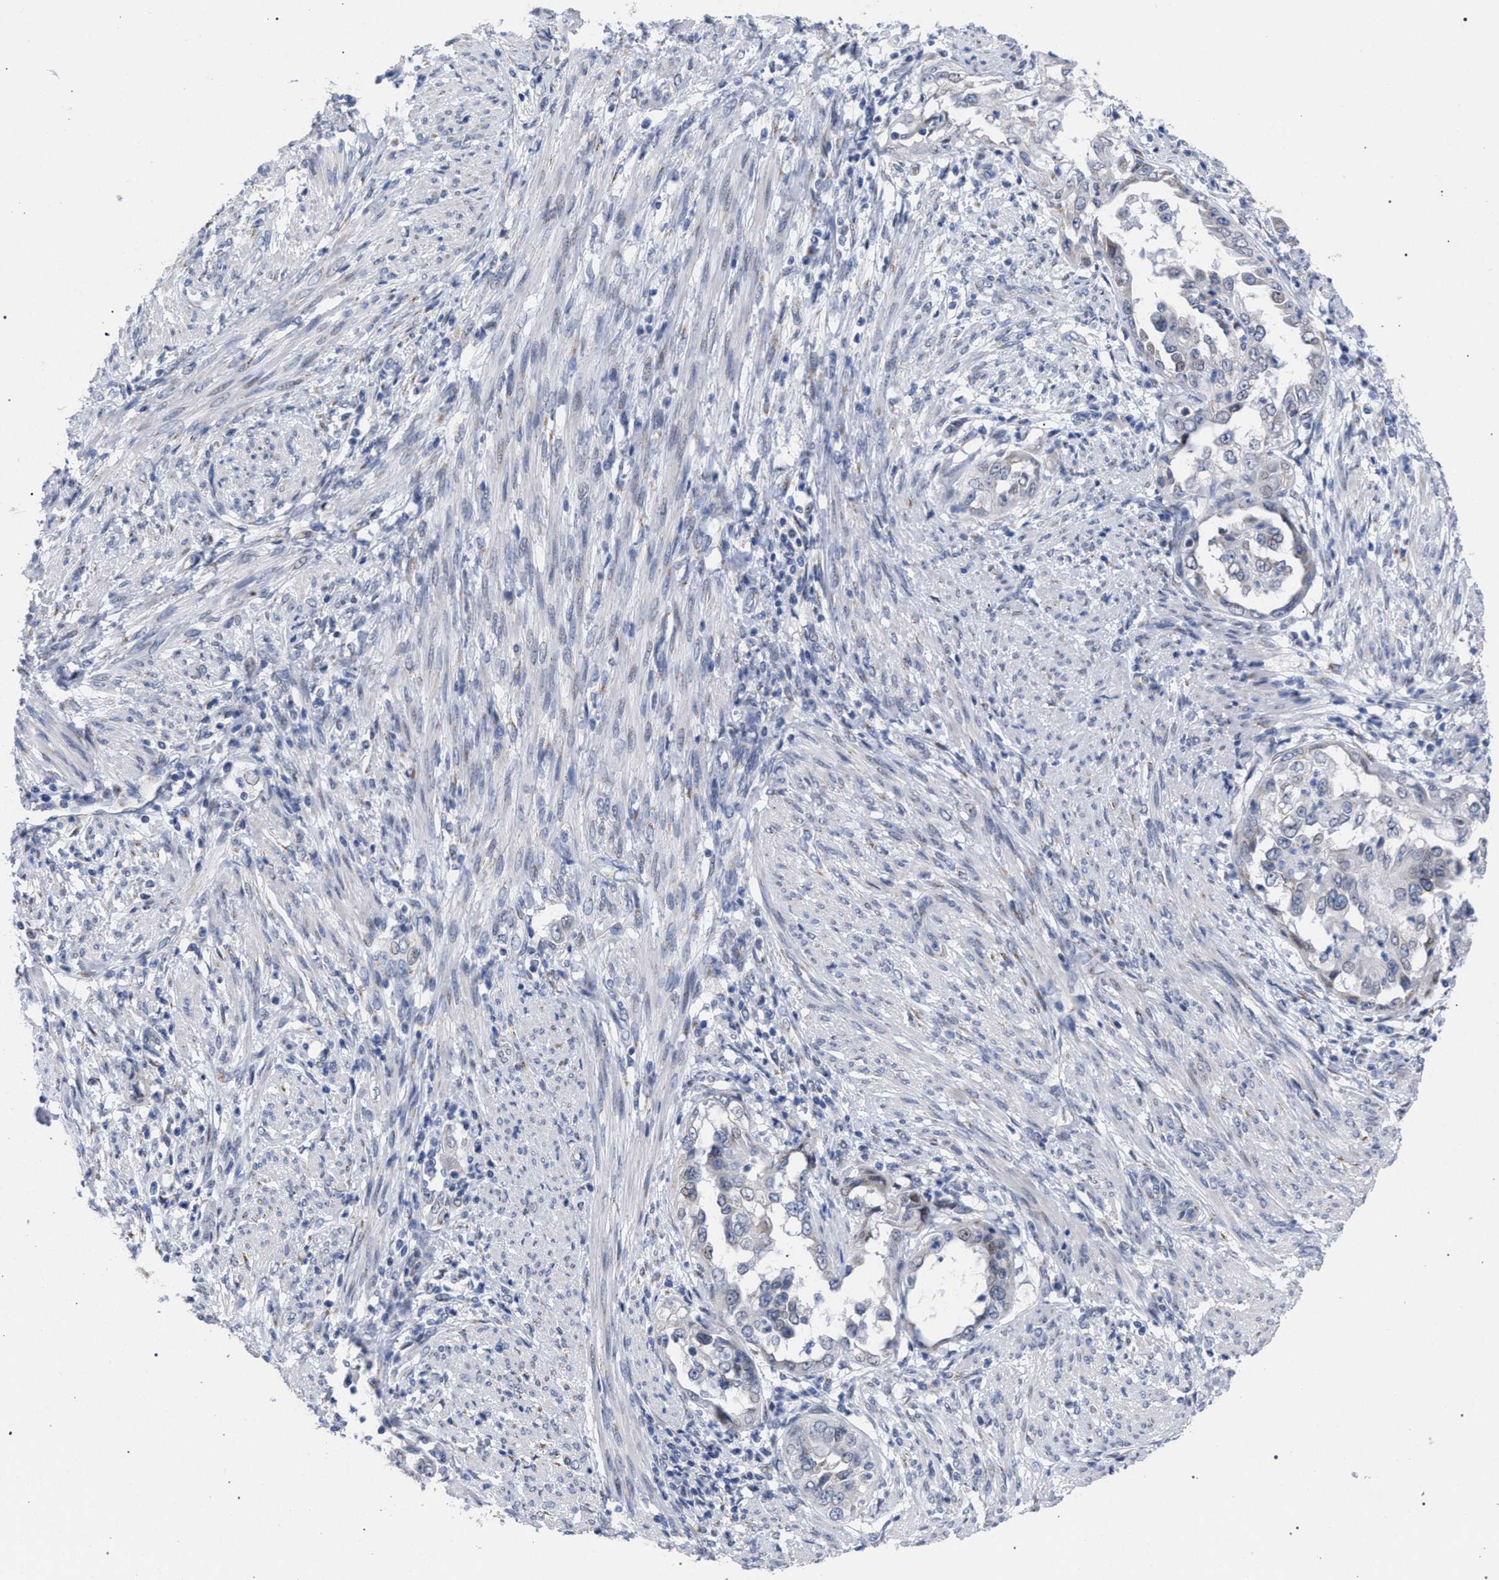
{"staining": {"intensity": "negative", "quantity": "none", "location": "none"}, "tissue": "endometrial cancer", "cell_type": "Tumor cells", "image_type": "cancer", "snomed": [{"axis": "morphology", "description": "Adenocarcinoma, NOS"}, {"axis": "topography", "description": "Endometrium"}], "caption": "Tumor cells show no significant protein positivity in endometrial cancer. (DAB IHC, high magnification).", "gene": "GOLGA2", "patient": {"sex": "female", "age": 85}}